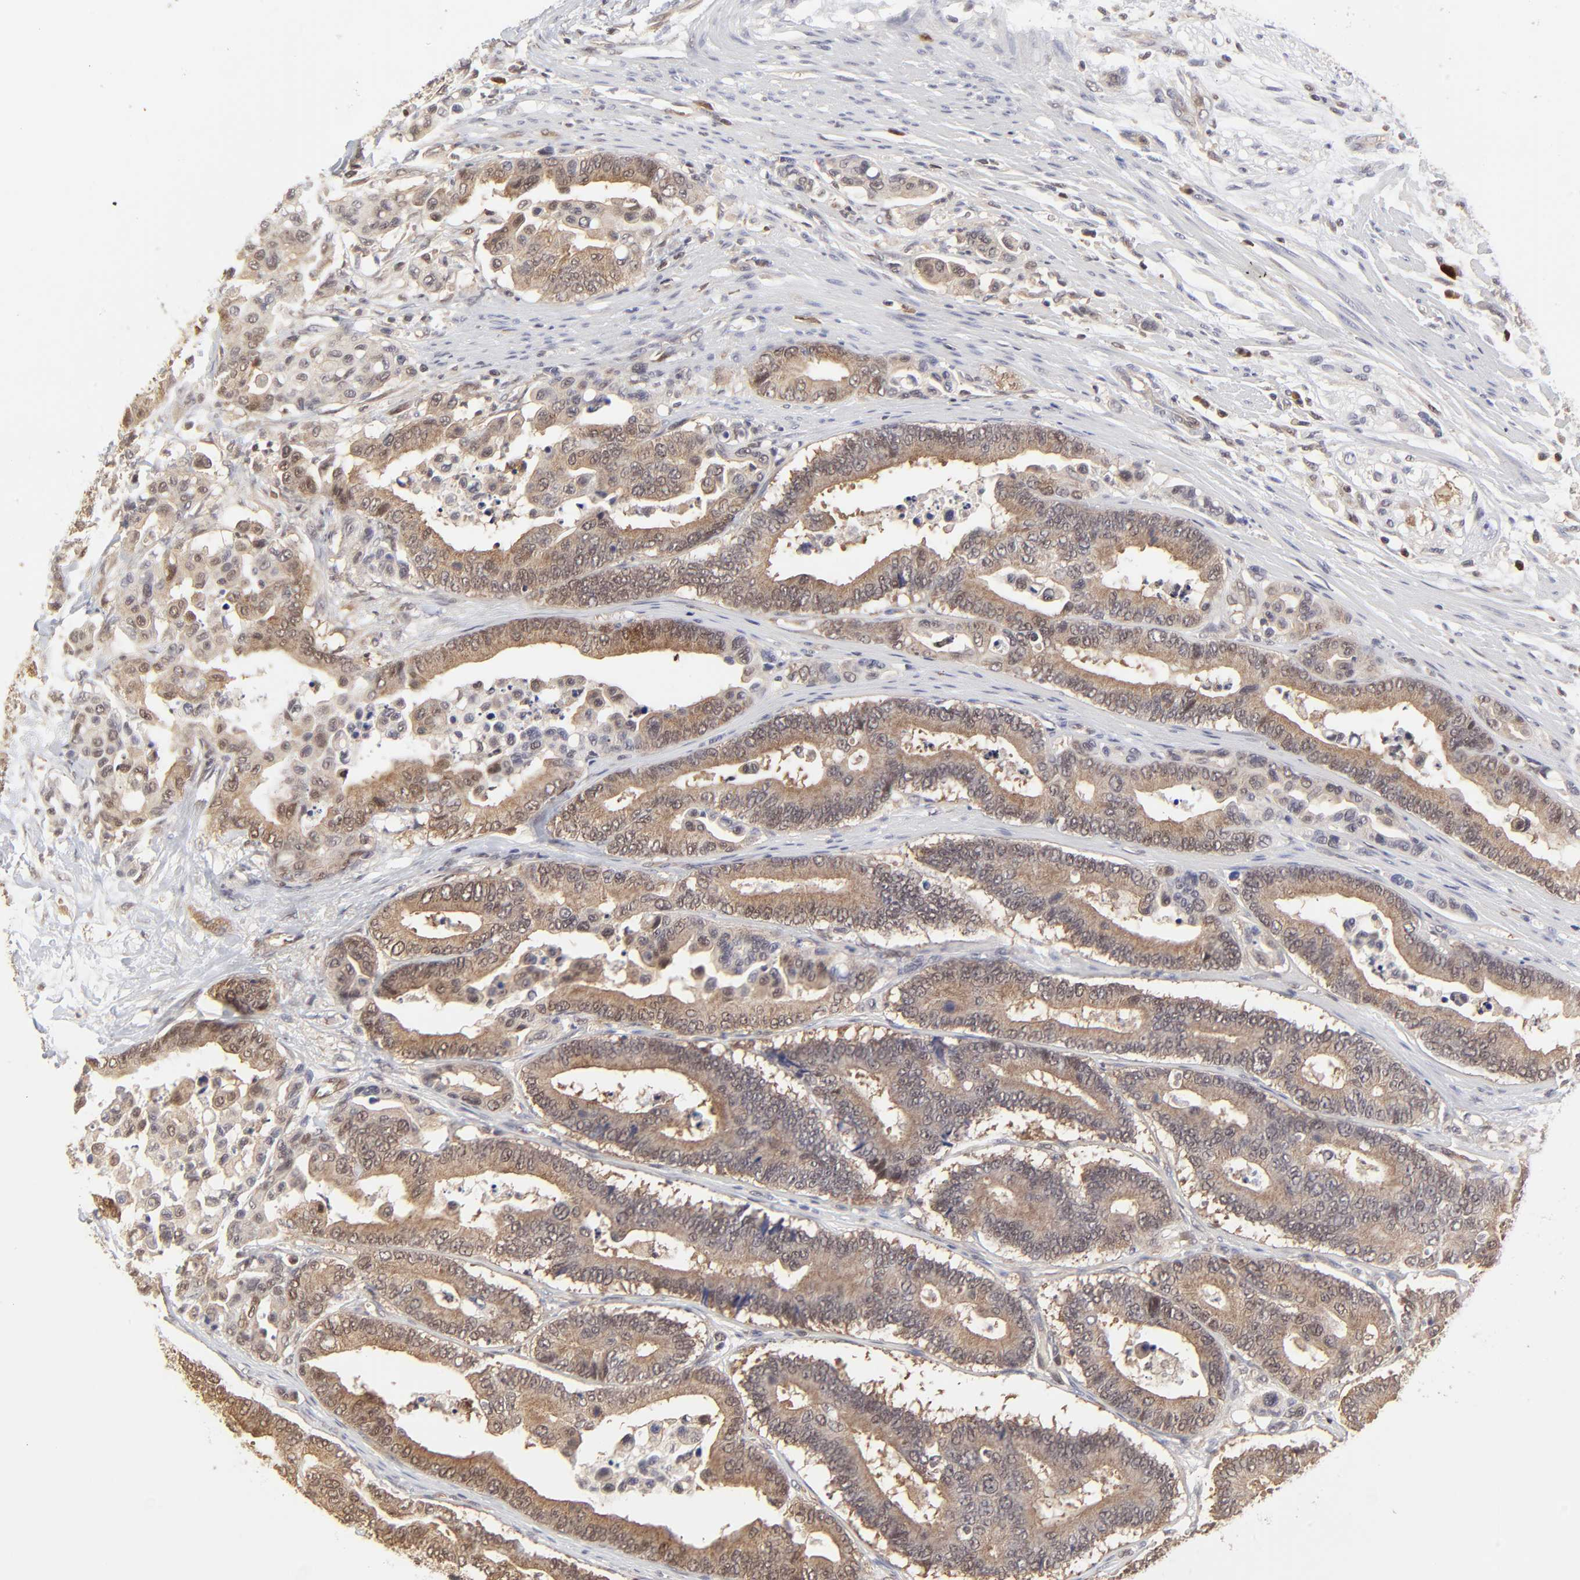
{"staining": {"intensity": "weak", "quantity": ">75%", "location": "cytoplasmic/membranous"}, "tissue": "colorectal cancer", "cell_type": "Tumor cells", "image_type": "cancer", "snomed": [{"axis": "morphology", "description": "Normal tissue, NOS"}, {"axis": "morphology", "description": "Adenocarcinoma, NOS"}, {"axis": "topography", "description": "Colon"}], "caption": "This is an image of immunohistochemistry staining of adenocarcinoma (colorectal), which shows weak positivity in the cytoplasmic/membranous of tumor cells.", "gene": "CASP3", "patient": {"sex": "male", "age": 82}}